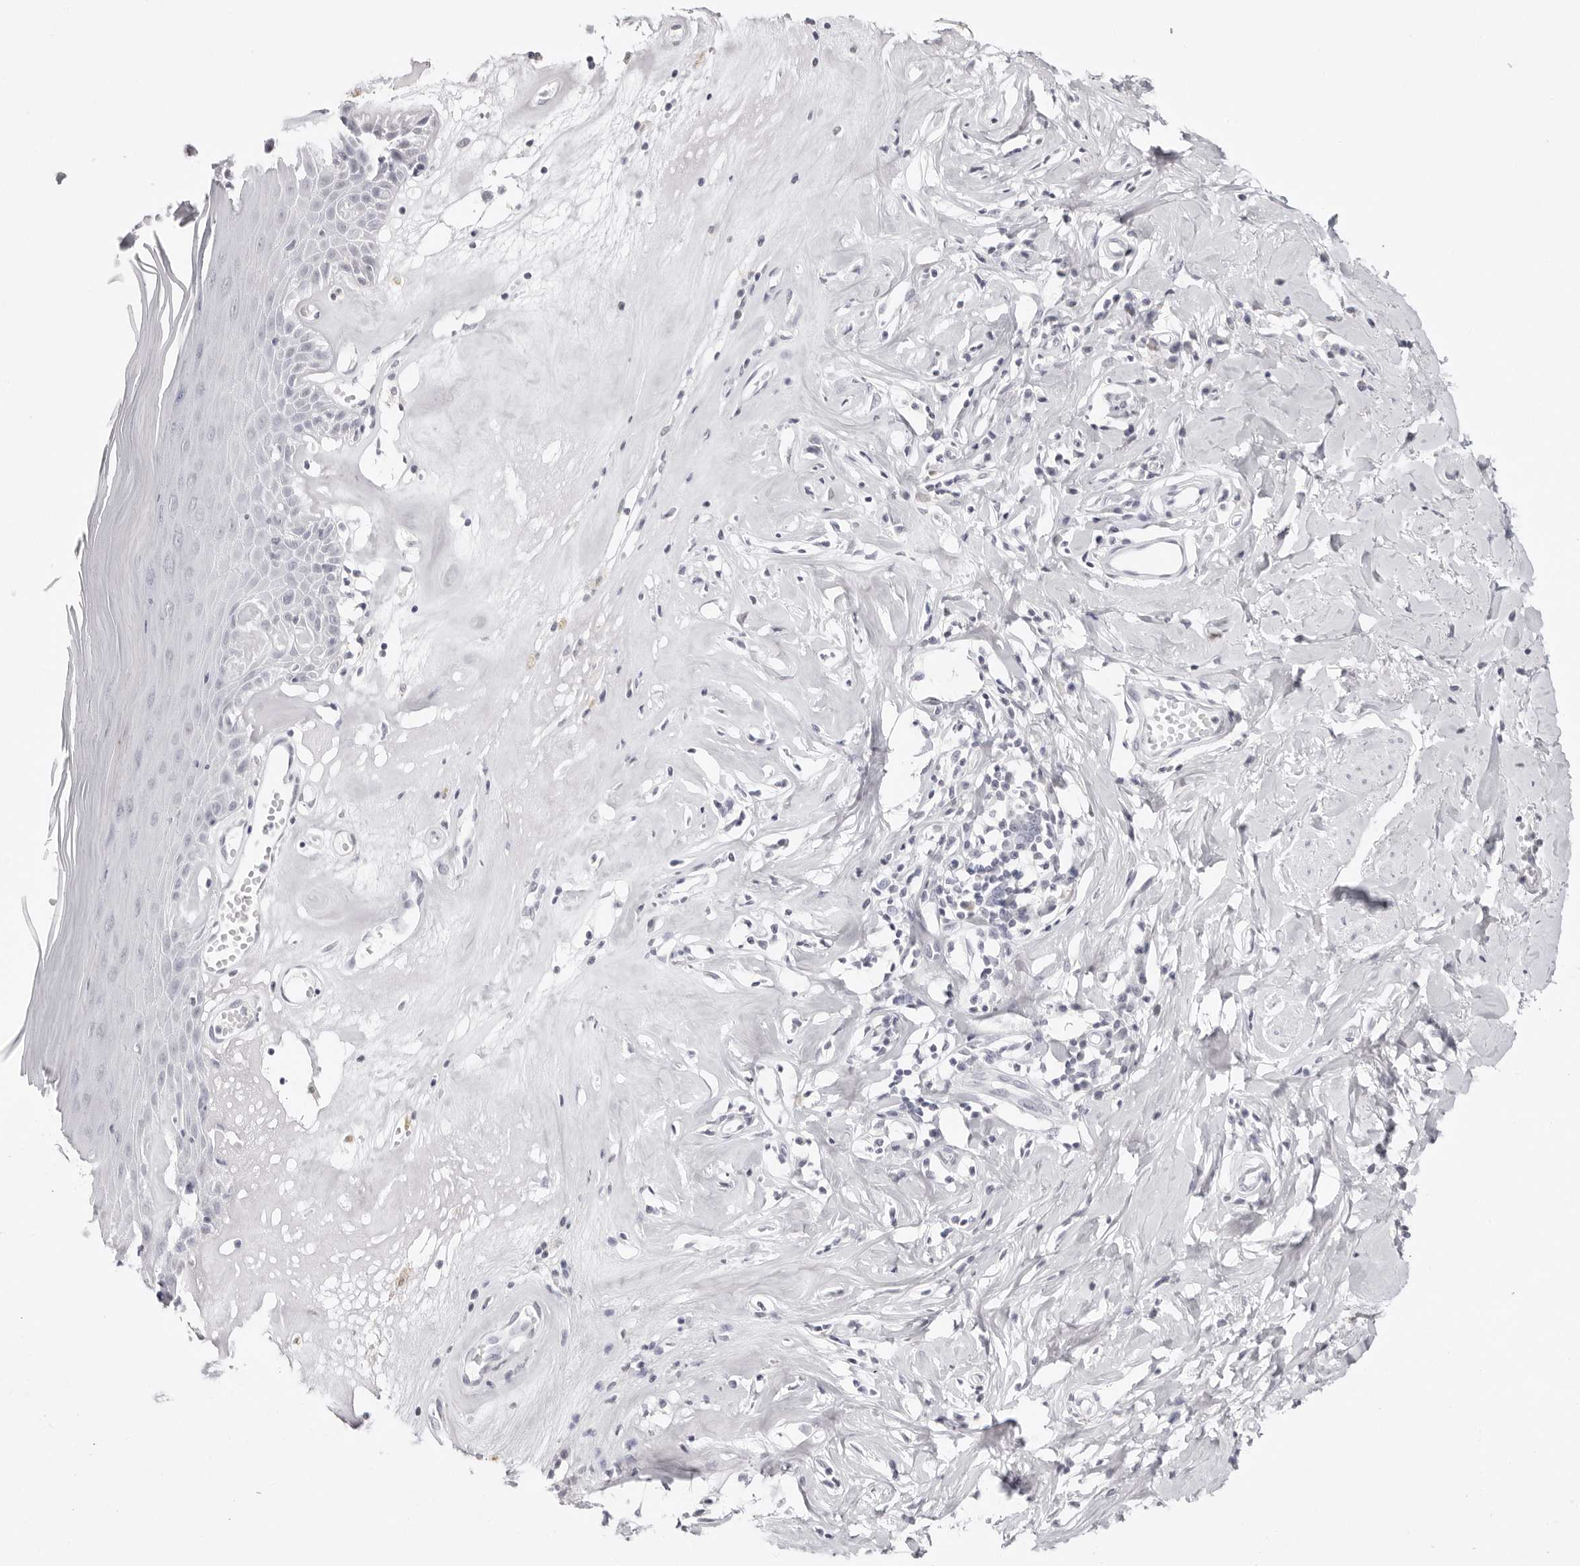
{"staining": {"intensity": "negative", "quantity": "none", "location": "none"}, "tissue": "skin", "cell_type": "Epidermal cells", "image_type": "normal", "snomed": [{"axis": "morphology", "description": "Normal tissue, NOS"}, {"axis": "morphology", "description": "Inflammation, NOS"}, {"axis": "topography", "description": "Vulva"}], "caption": "The immunohistochemistry image has no significant positivity in epidermal cells of skin.", "gene": "CST5", "patient": {"sex": "female", "age": 84}}